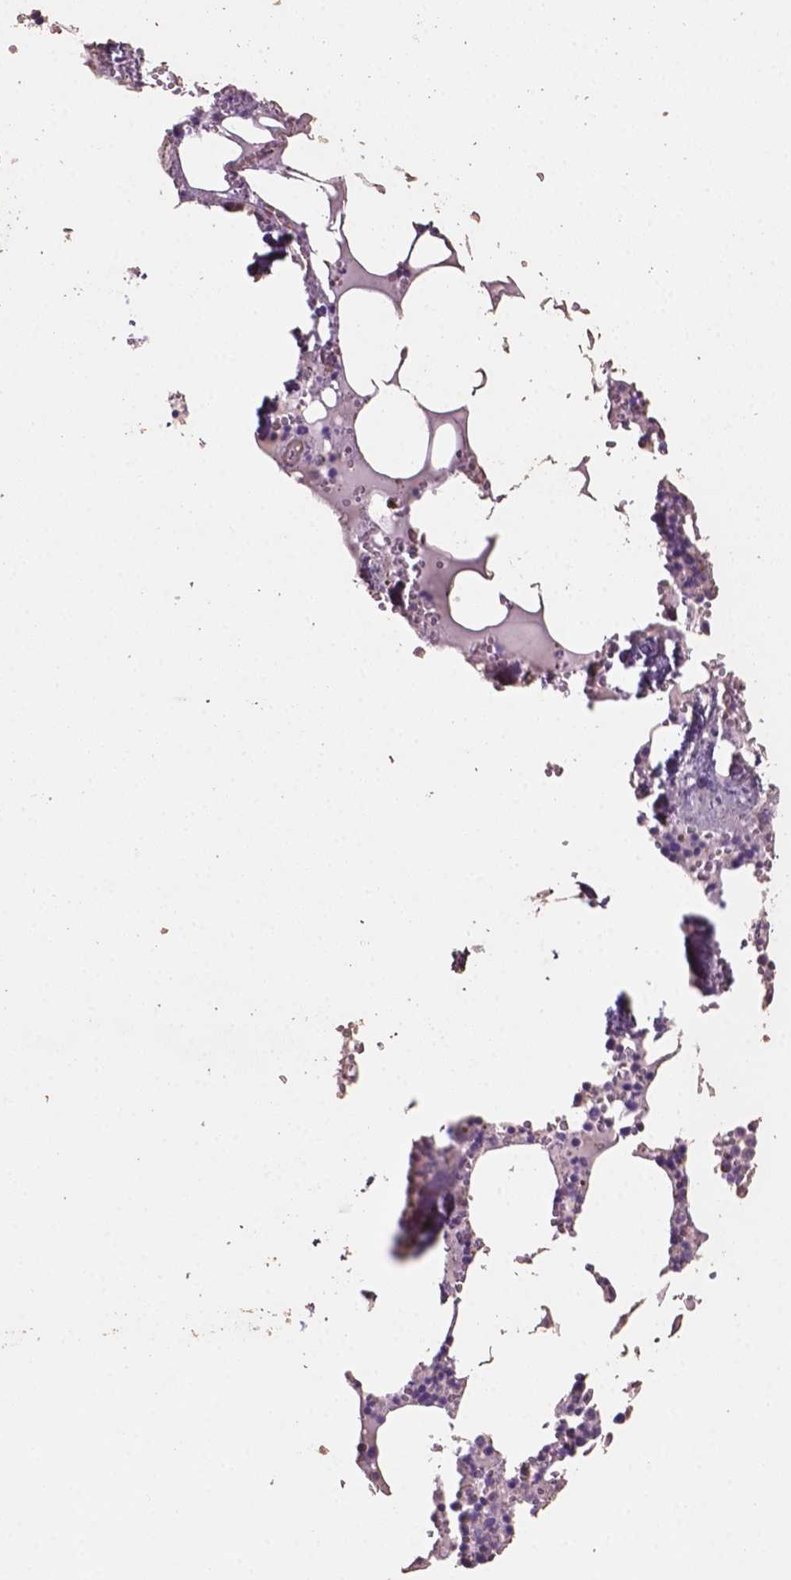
{"staining": {"intensity": "moderate", "quantity": "25%-75%", "location": "cytoplasmic/membranous,nuclear"}, "tissue": "bone marrow", "cell_type": "Hematopoietic cells", "image_type": "normal", "snomed": [{"axis": "morphology", "description": "Normal tissue, NOS"}, {"axis": "topography", "description": "Bone marrow"}], "caption": "Hematopoietic cells reveal medium levels of moderate cytoplasmic/membranous,nuclear positivity in about 25%-75% of cells in unremarkable human bone marrow. (brown staining indicates protein expression, while blue staining denotes nuclei).", "gene": "COMMD4", "patient": {"sex": "male", "age": 54}}